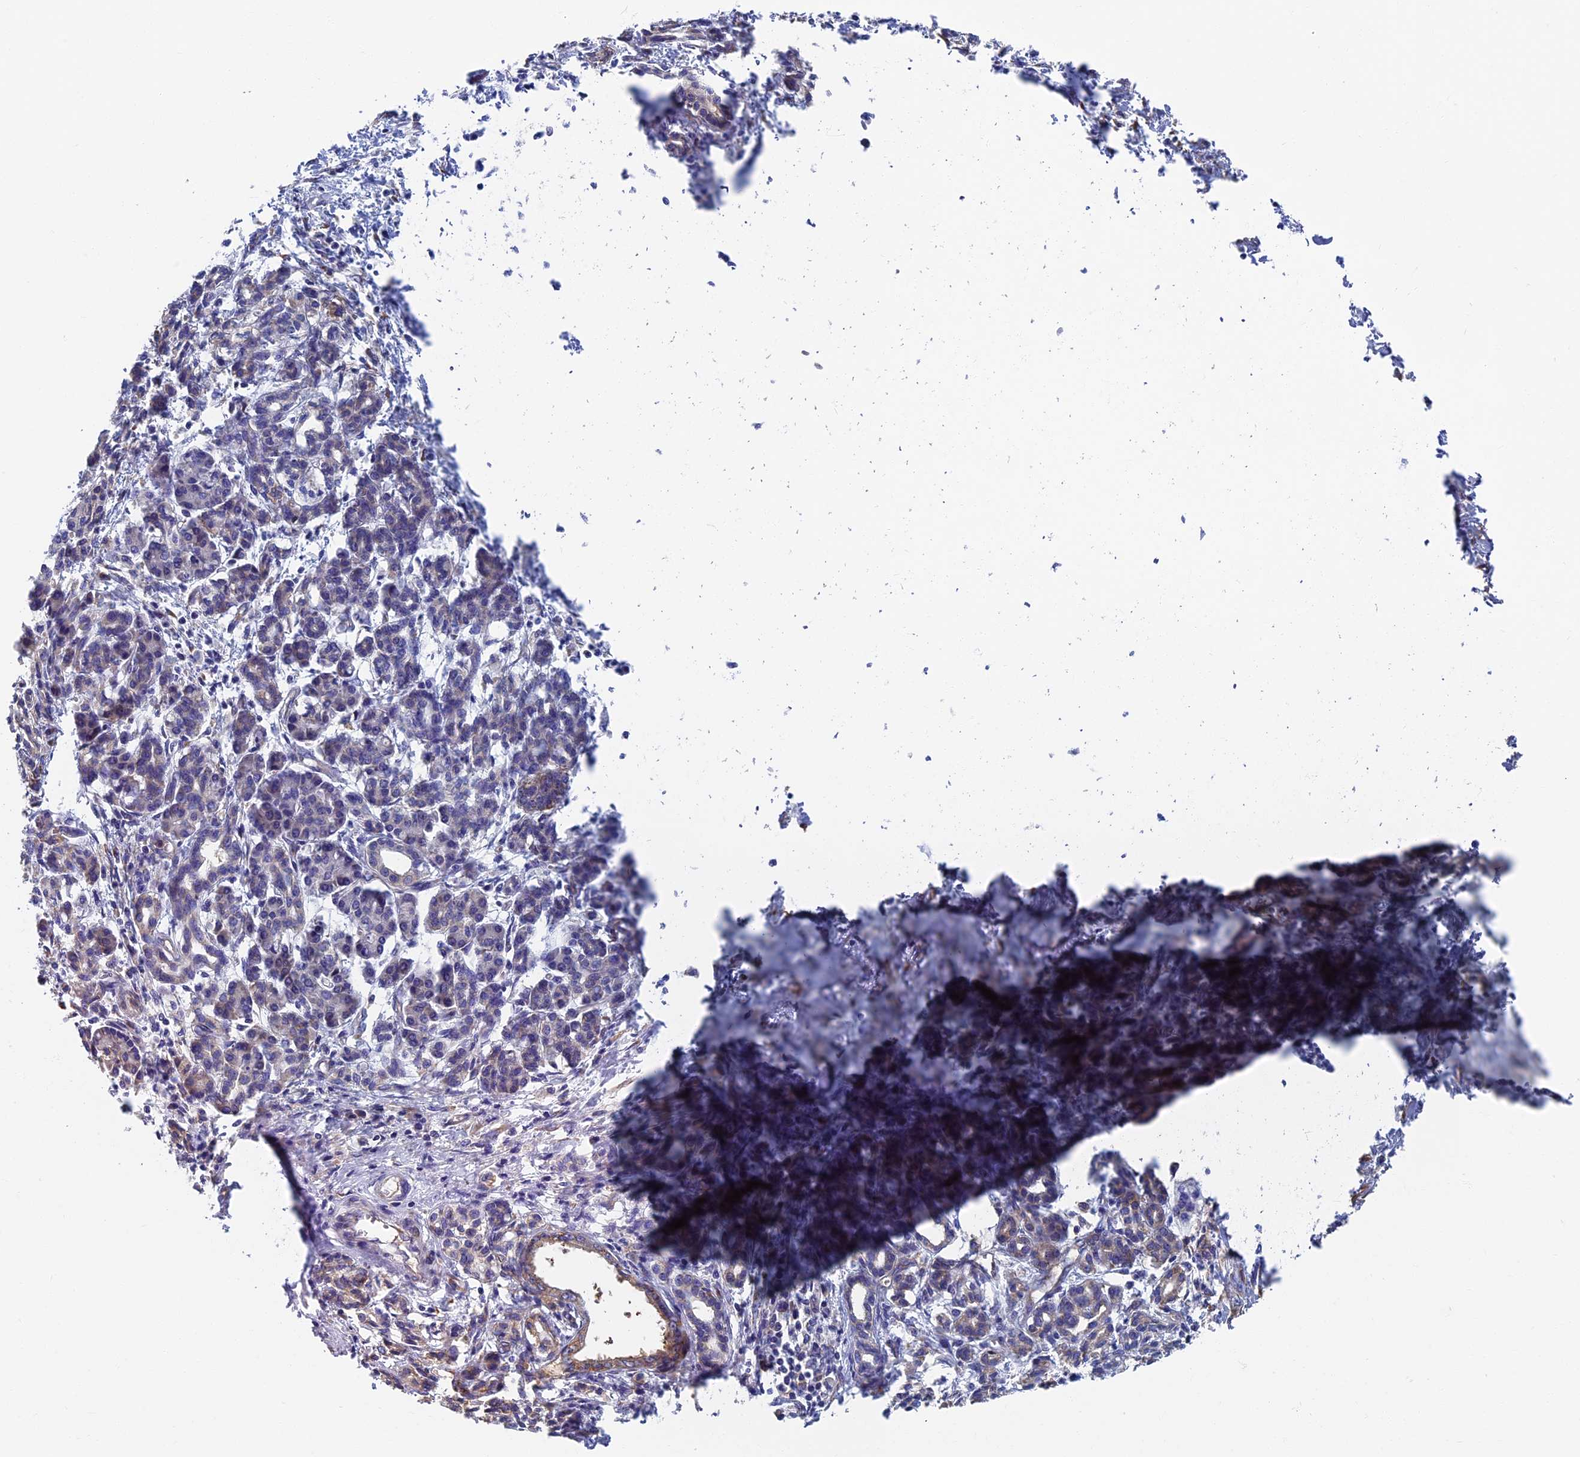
{"staining": {"intensity": "weak", "quantity": "<25%", "location": "cytoplasmic/membranous"}, "tissue": "pancreatic cancer", "cell_type": "Tumor cells", "image_type": "cancer", "snomed": [{"axis": "morphology", "description": "Adenocarcinoma, NOS"}, {"axis": "topography", "description": "Pancreas"}], "caption": "IHC image of adenocarcinoma (pancreatic) stained for a protein (brown), which demonstrates no expression in tumor cells.", "gene": "YBX1", "patient": {"sex": "female", "age": 55}}